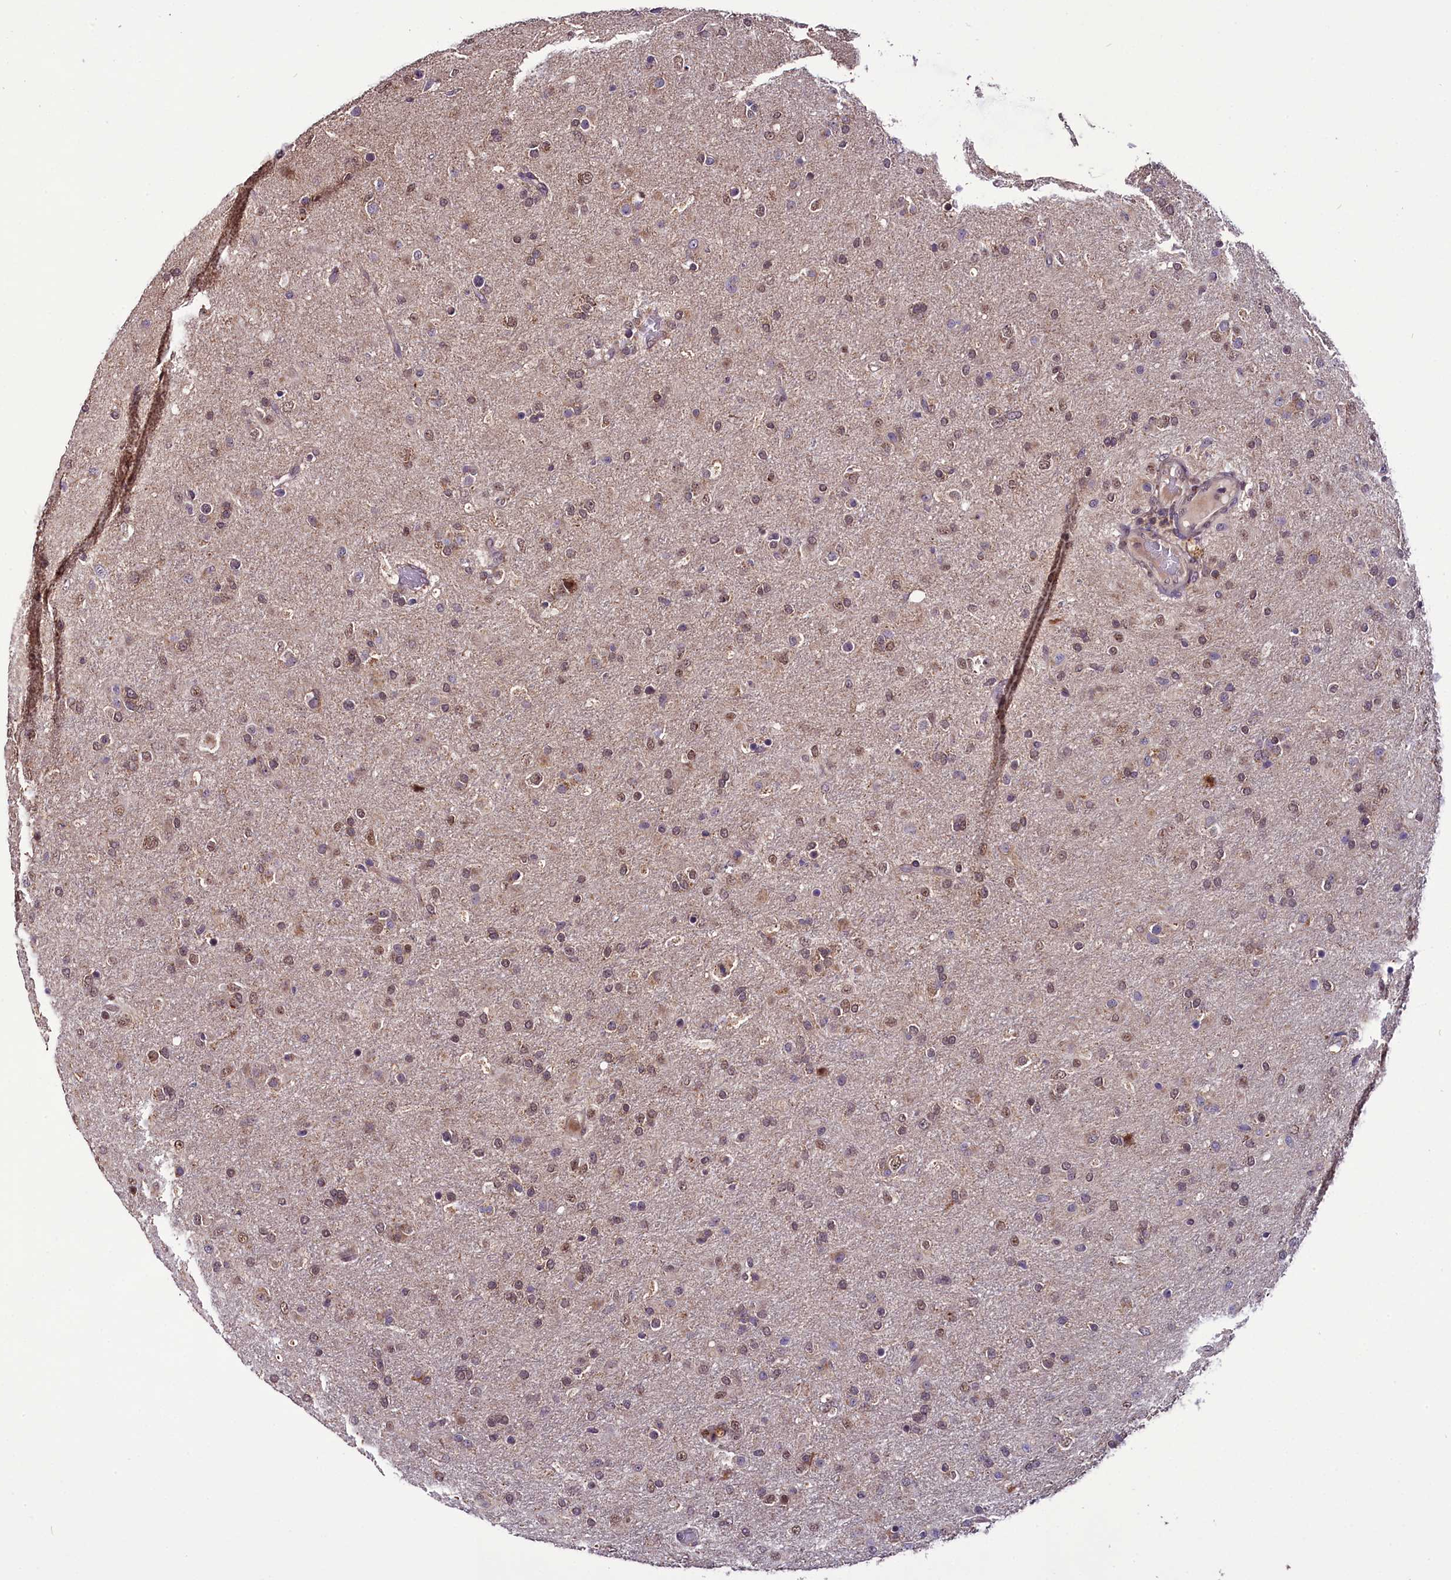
{"staining": {"intensity": "moderate", "quantity": "25%-75%", "location": "nuclear"}, "tissue": "glioma", "cell_type": "Tumor cells", "image_type": "cancer", "snomed": [{"axis": "morphology", "description": "Glioma, malignant, Low grade"}, {"axis": "topography", "description": "Brain"}], "caption": "This photomicrograph displays immunohistochemistry staining of malignant low-grade glioma, with medium moderate nuclear expression in approximately 25%-75% of tumor cells.", "gene": "RPUSD2", "patient": {"sex": "male", "age": 65}}